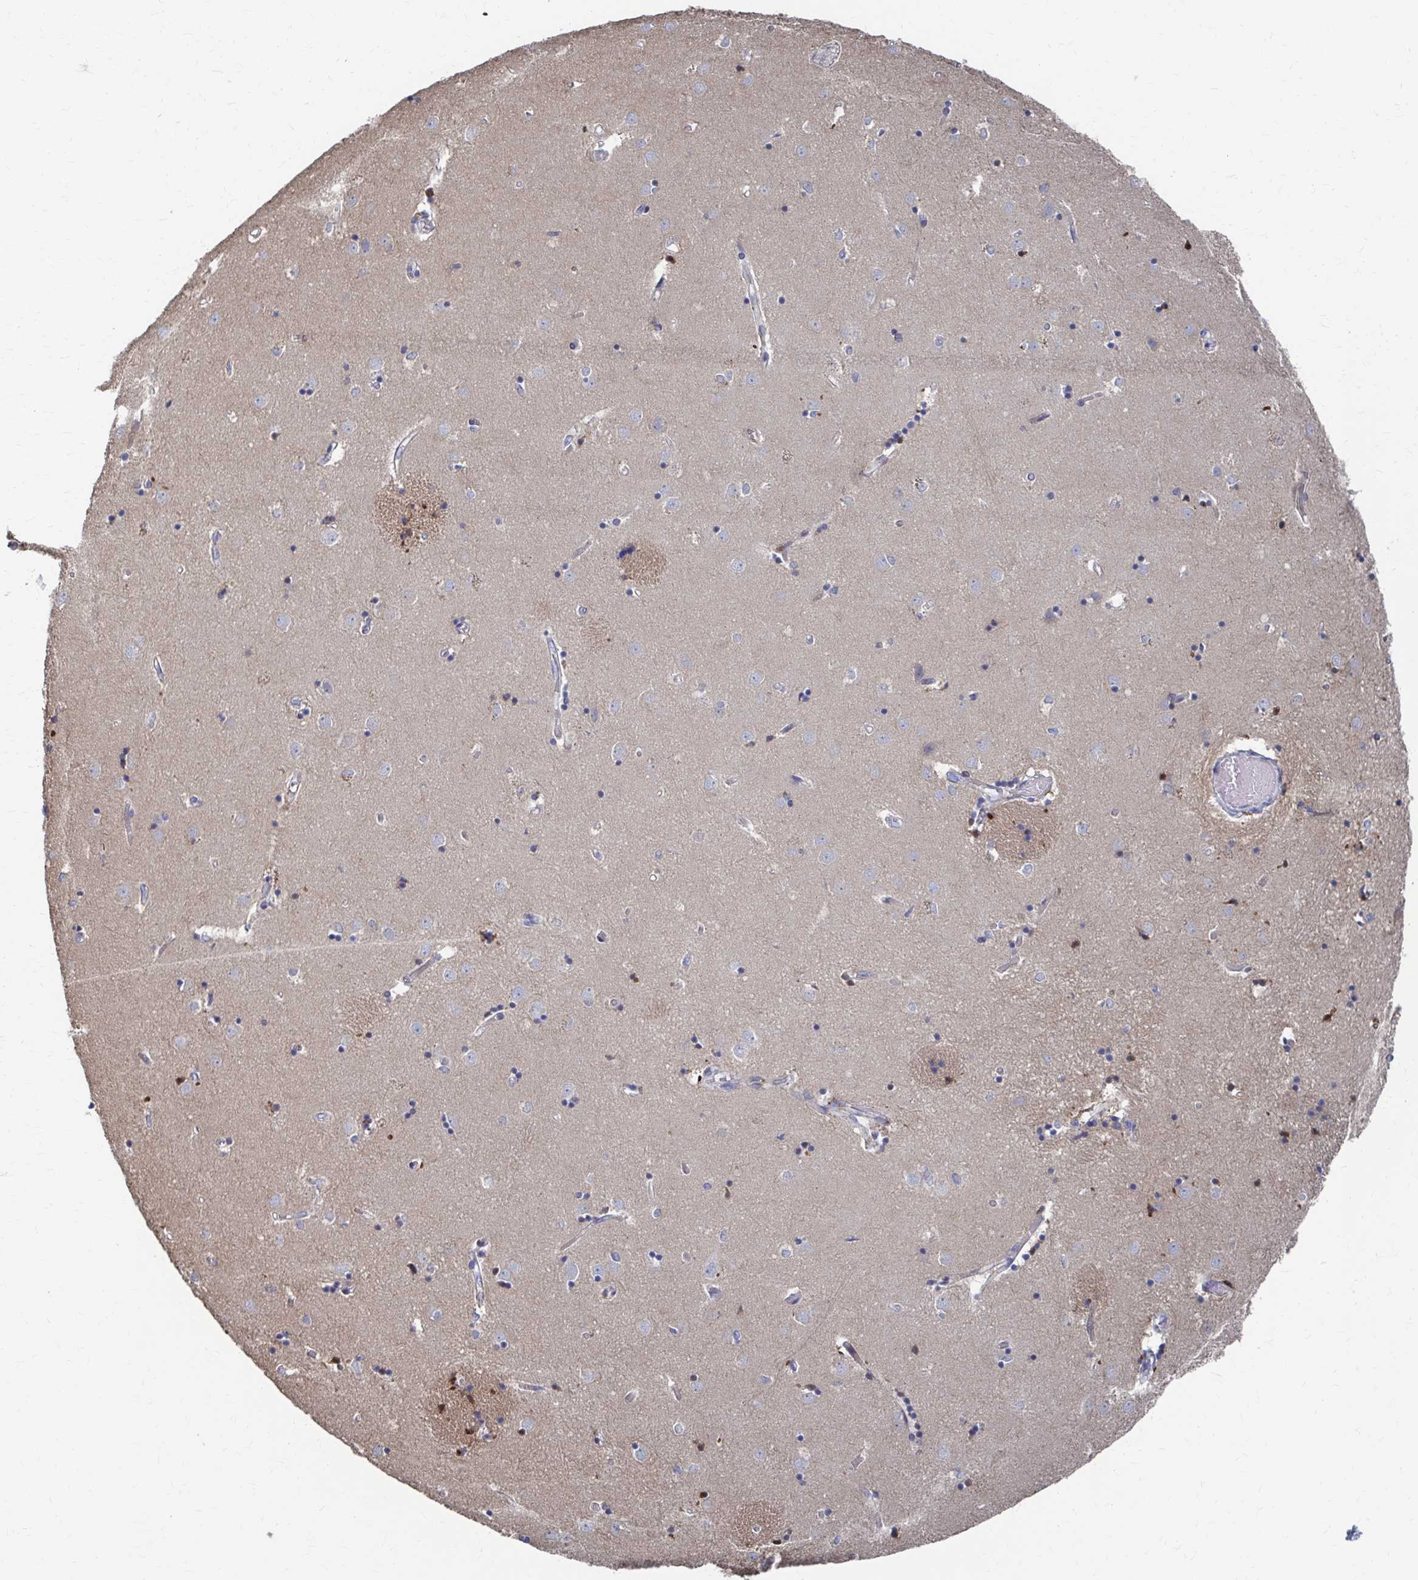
{"staining": {"intensity": "negative", "quantity": "none", "location": "none"}, "tissue": "caudate", "cell_type": "Glial cells", "image_type": "normal", "snomed": [{"axis": "morphology", "description": "Normal tissue, NOS"}, {"axis": "topography", "description": "Lateral ventricle wall"}], "caption": "Photomicrograph shows no protein staining in glial cells of benign caudate. The staining is performed using DAB (3,3'-diaminobenzidine) brown chromogen with nuclei counter-stained in using hematoxylin.", "gene": "PLEKHG7", "patient": {"sex": "male", "age": 54}}